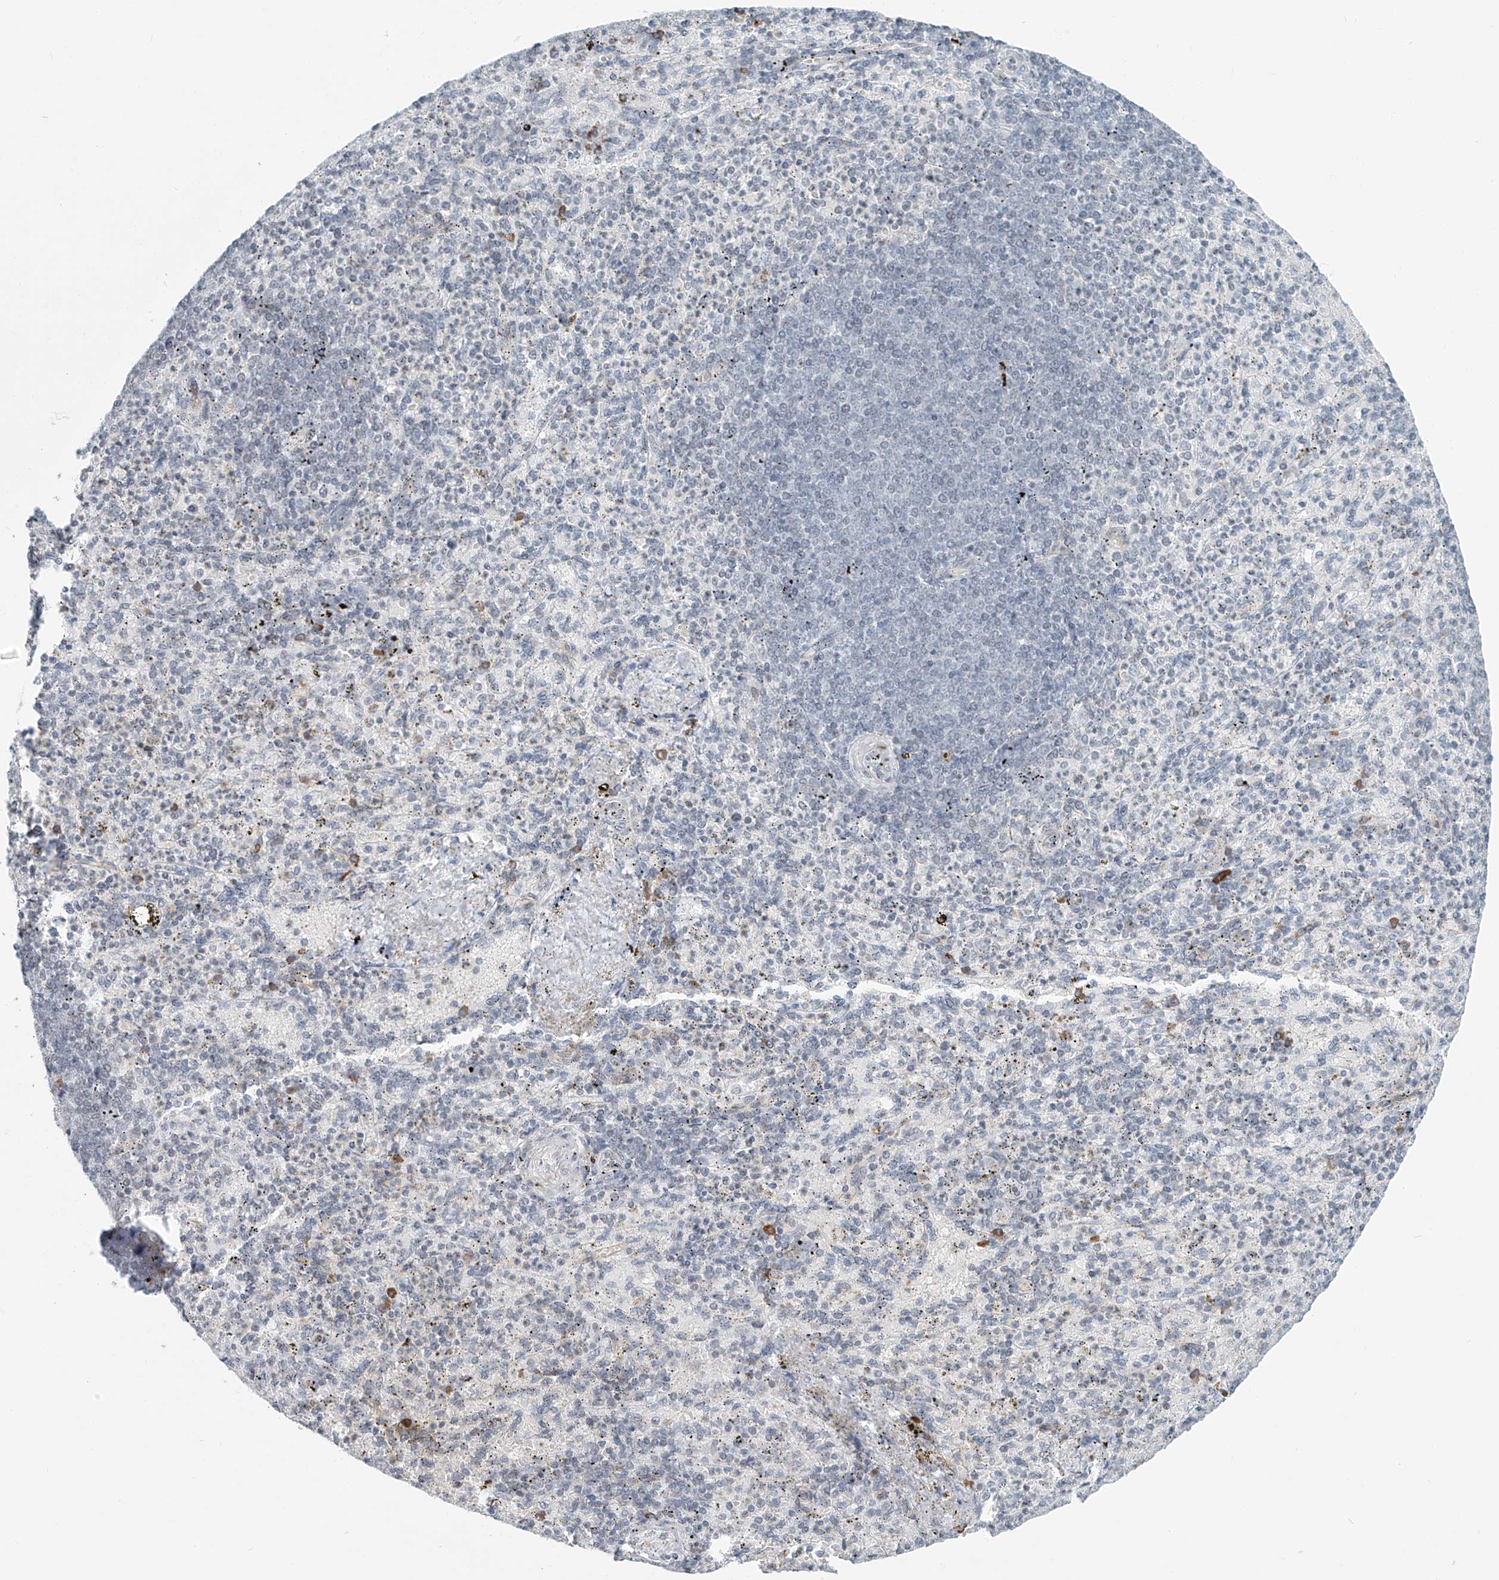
{"staining": {"intensity": "negative", "quantity": "none", "location": "none"}, "tissue": "spleen", "cell_type": "Cells in red pulp", "image_type": "normal", "snomed": [{"axis": "morphology", "description": "Normal tissue, NOS"}, {"axis": "topography", "description": "Spleen"}], "caption": "Spleen was stained to show a protein in brown. There is no significant staining in cells in red pulp. (DAB (3,3'-diaminobenzidine) immunohistochemistry (IHC), high magnification).", "gene": "ENSG00000257390", "patient": {"sex": "female", "age": 74}}